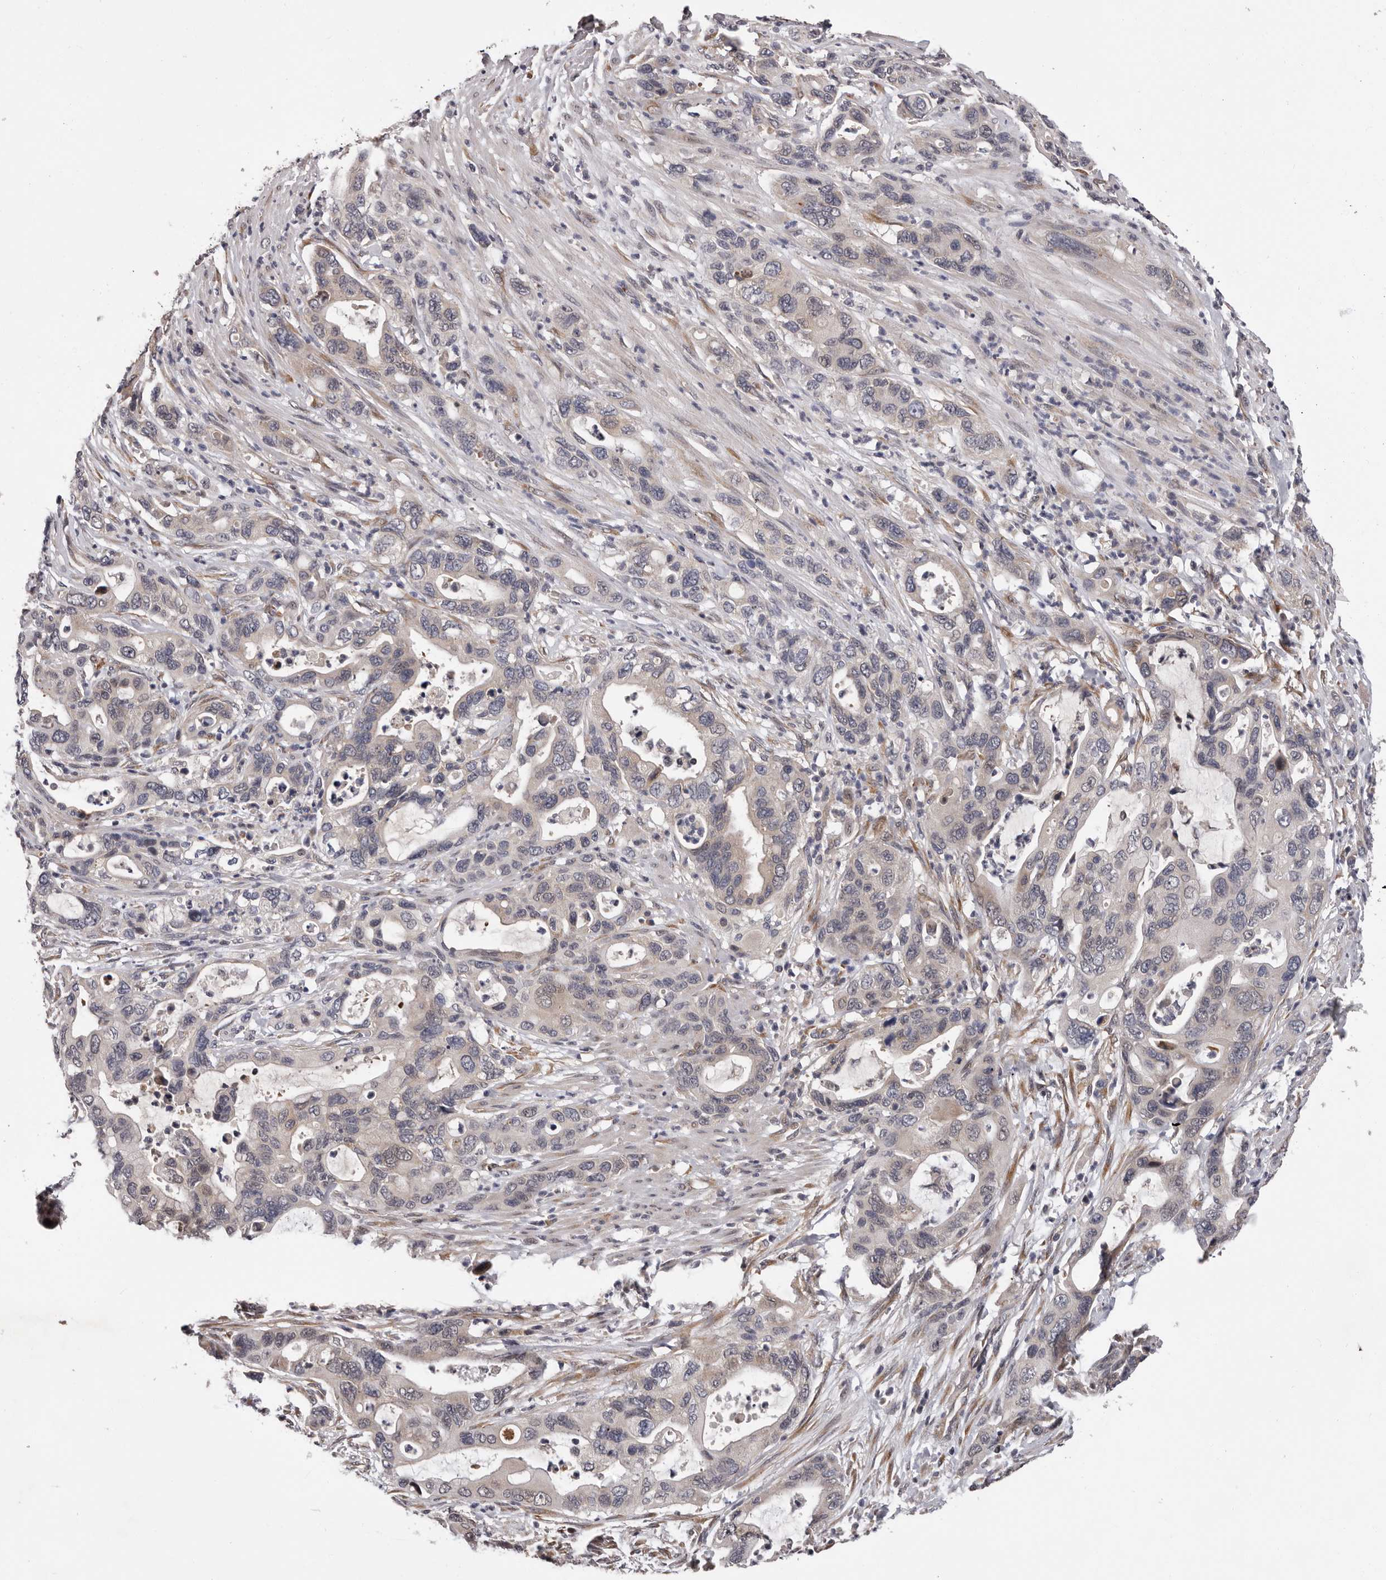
{"staining": {"intensity": "weak", "quantity": ">75%", "location": "cytoplasmic/membranous"}, "tissue": "pancreatic cancer", "cell_type": "Tumor cells", "image_type": "cancer", "snomed": [{"axis": "morphology", "description": "Adenocarcinoma, NOS"}, {"axis": "topography", "description": "Pancreas"}], "caption": "An image showing weak cytoplasmic/membranous expression in approximately >75% of tumor cells in pancreatic cancer, as visualized by brown immunohistochemical staining.", "gene": "MED8", "patient": {"sex": "female", "age": 71}}